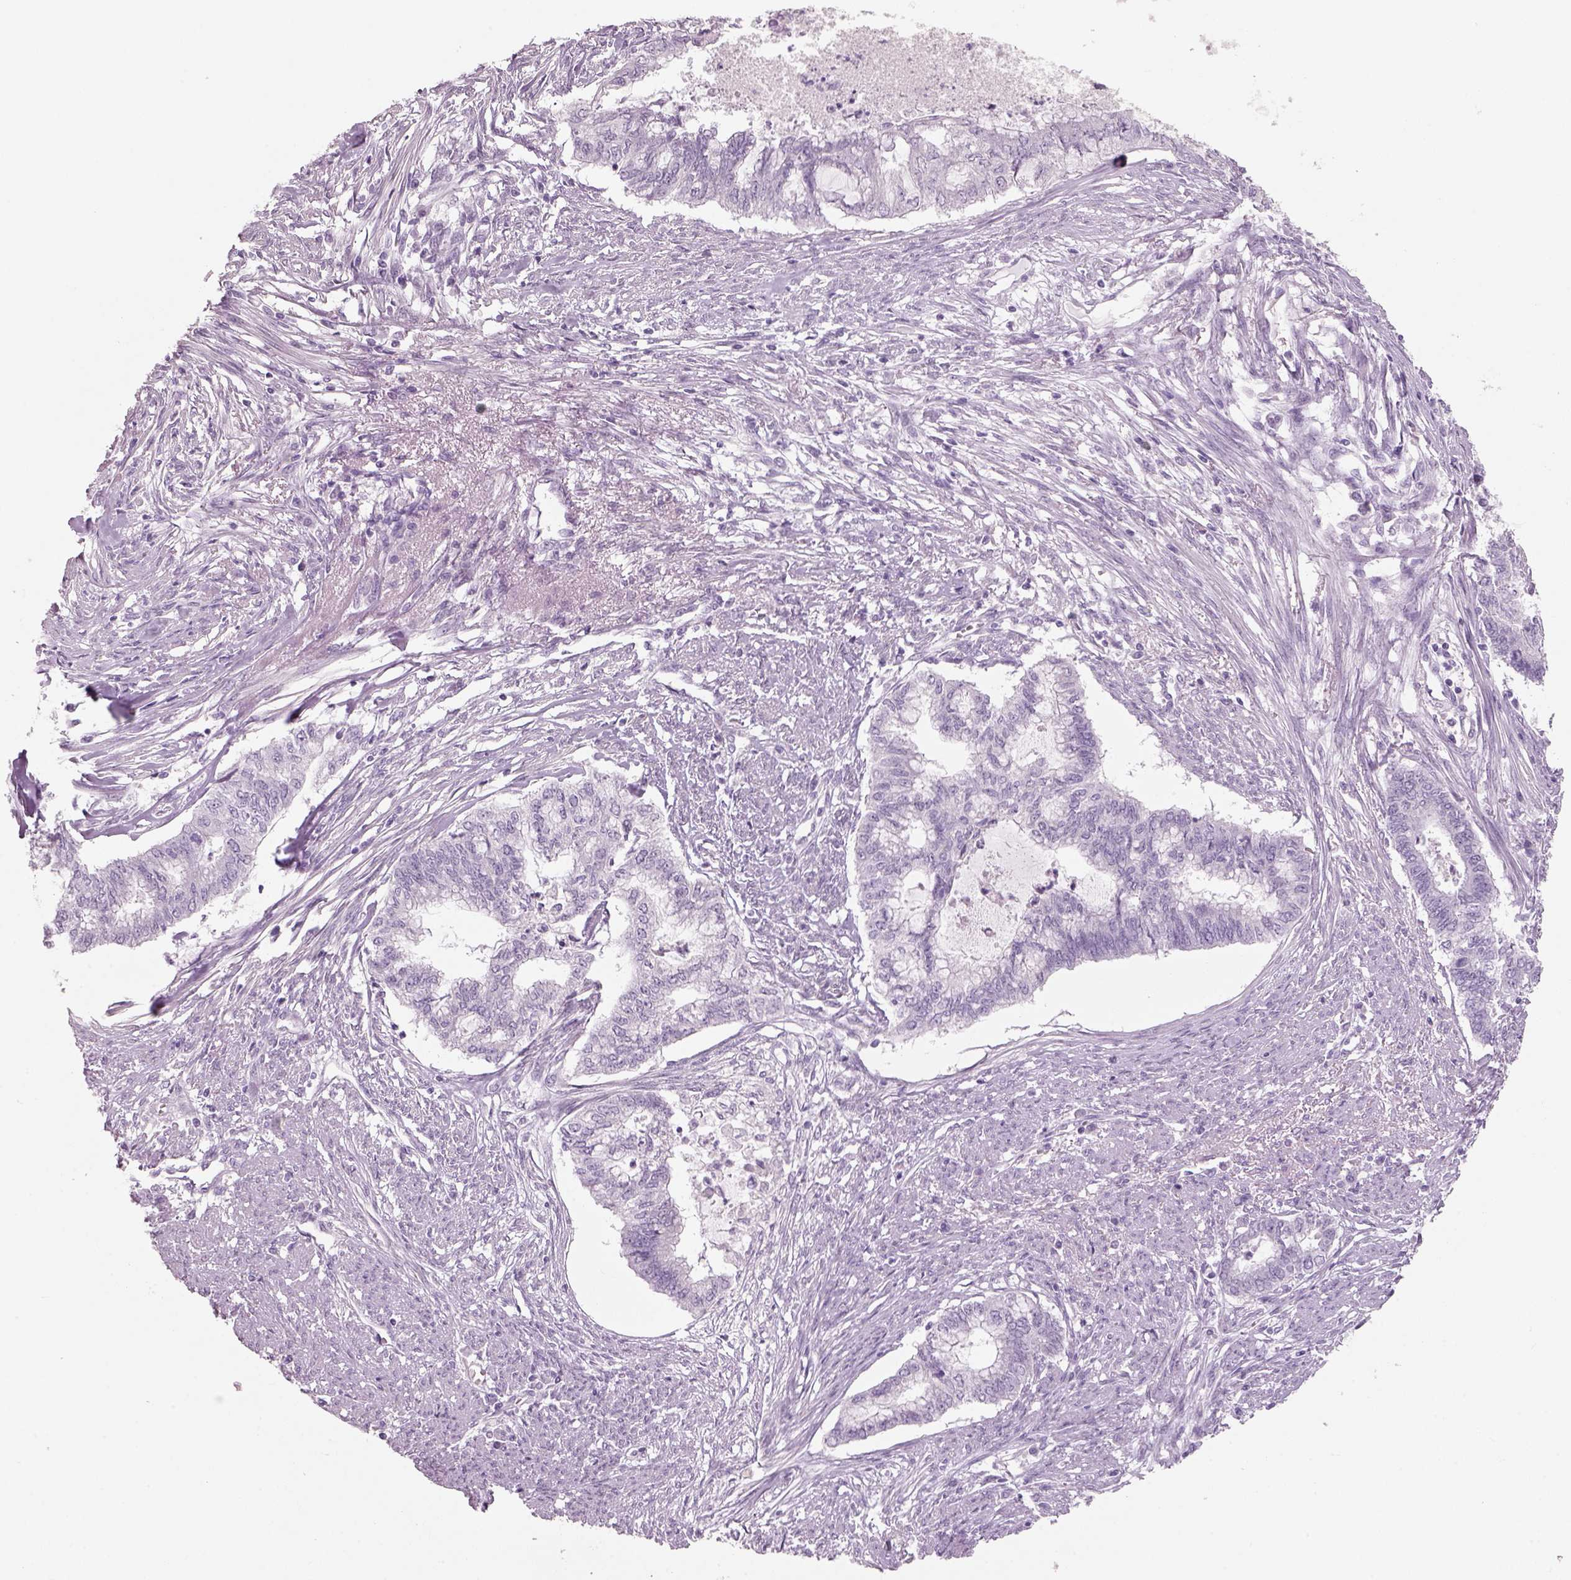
{"staining": {"intensity": "negative", "quantity": "none", "location": "none"}, "tissue": "endometrial cancer", "cell_type": "Tumor cells", "image_type": "cancer", "snomed": [{"axis": "morphology", "description": "Adenocarcinoma, NOS"}, {"axis": "topography", "description": "Endometrium"}], "caption": "Immunohistochemical staining of human endometrial adenocarcinoma displays no significant positivity in tumor cells.", "gene": "SLC6A2", "patient": {"sex": "female", "age": 79}}